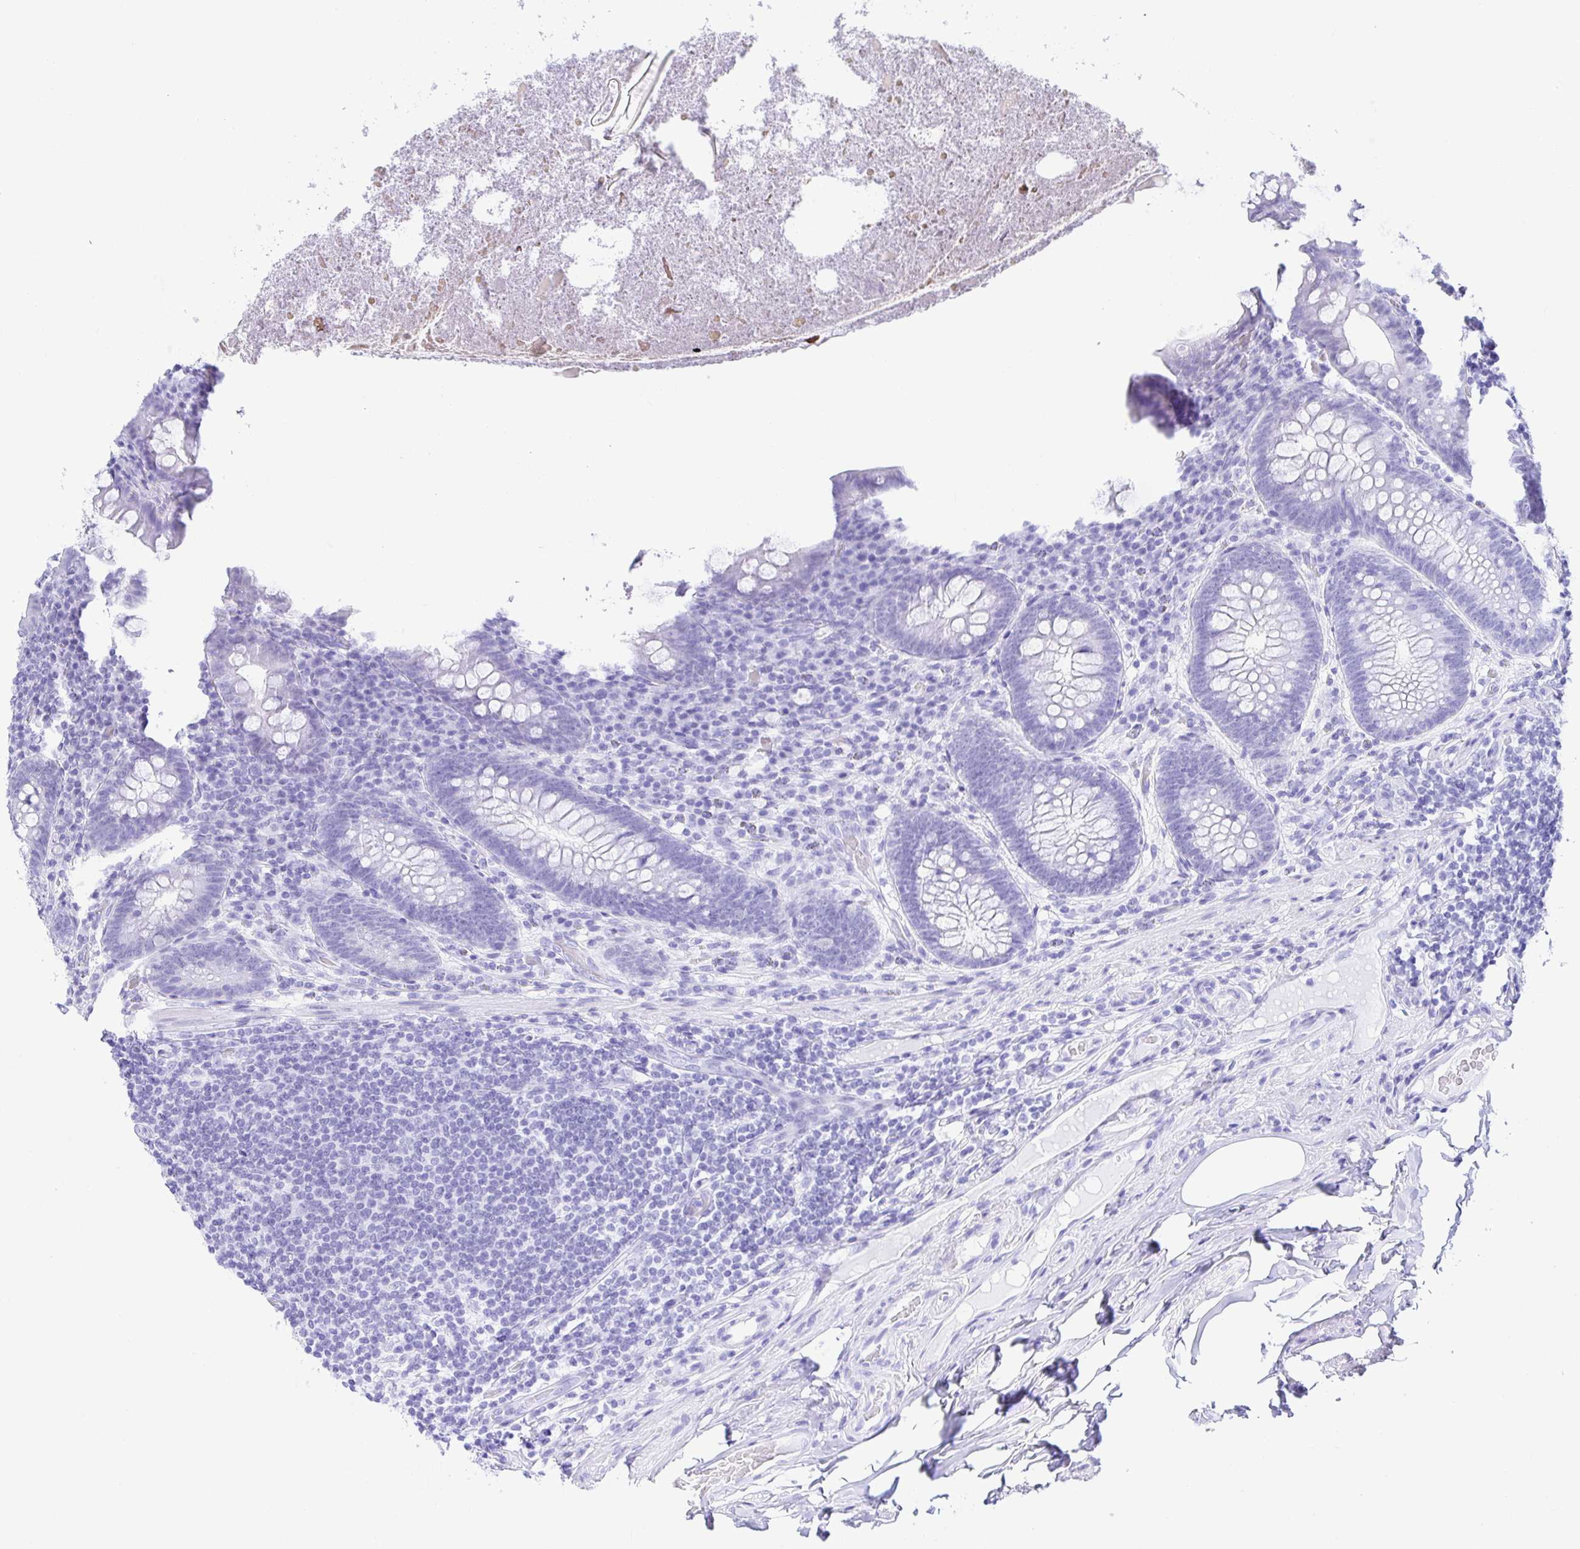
{"staining": {"intensity": "negative", "quantity": "none", "location": "none"}, "tissue": "appendix", "cell_type": "Glandular cells", "image_type": "normal", "snomed": [{"axis": "morphology", "description": "Normal tissue, NOS"}, {"axis": "topography", "description": "Appendix"}], "caption": "Immunohistochemical staining of unremarkable appendix demonstrates no significant positivity in glandular cells.", "gene": "EZHIP", "patient": {"sex": "male", "age": 71}}